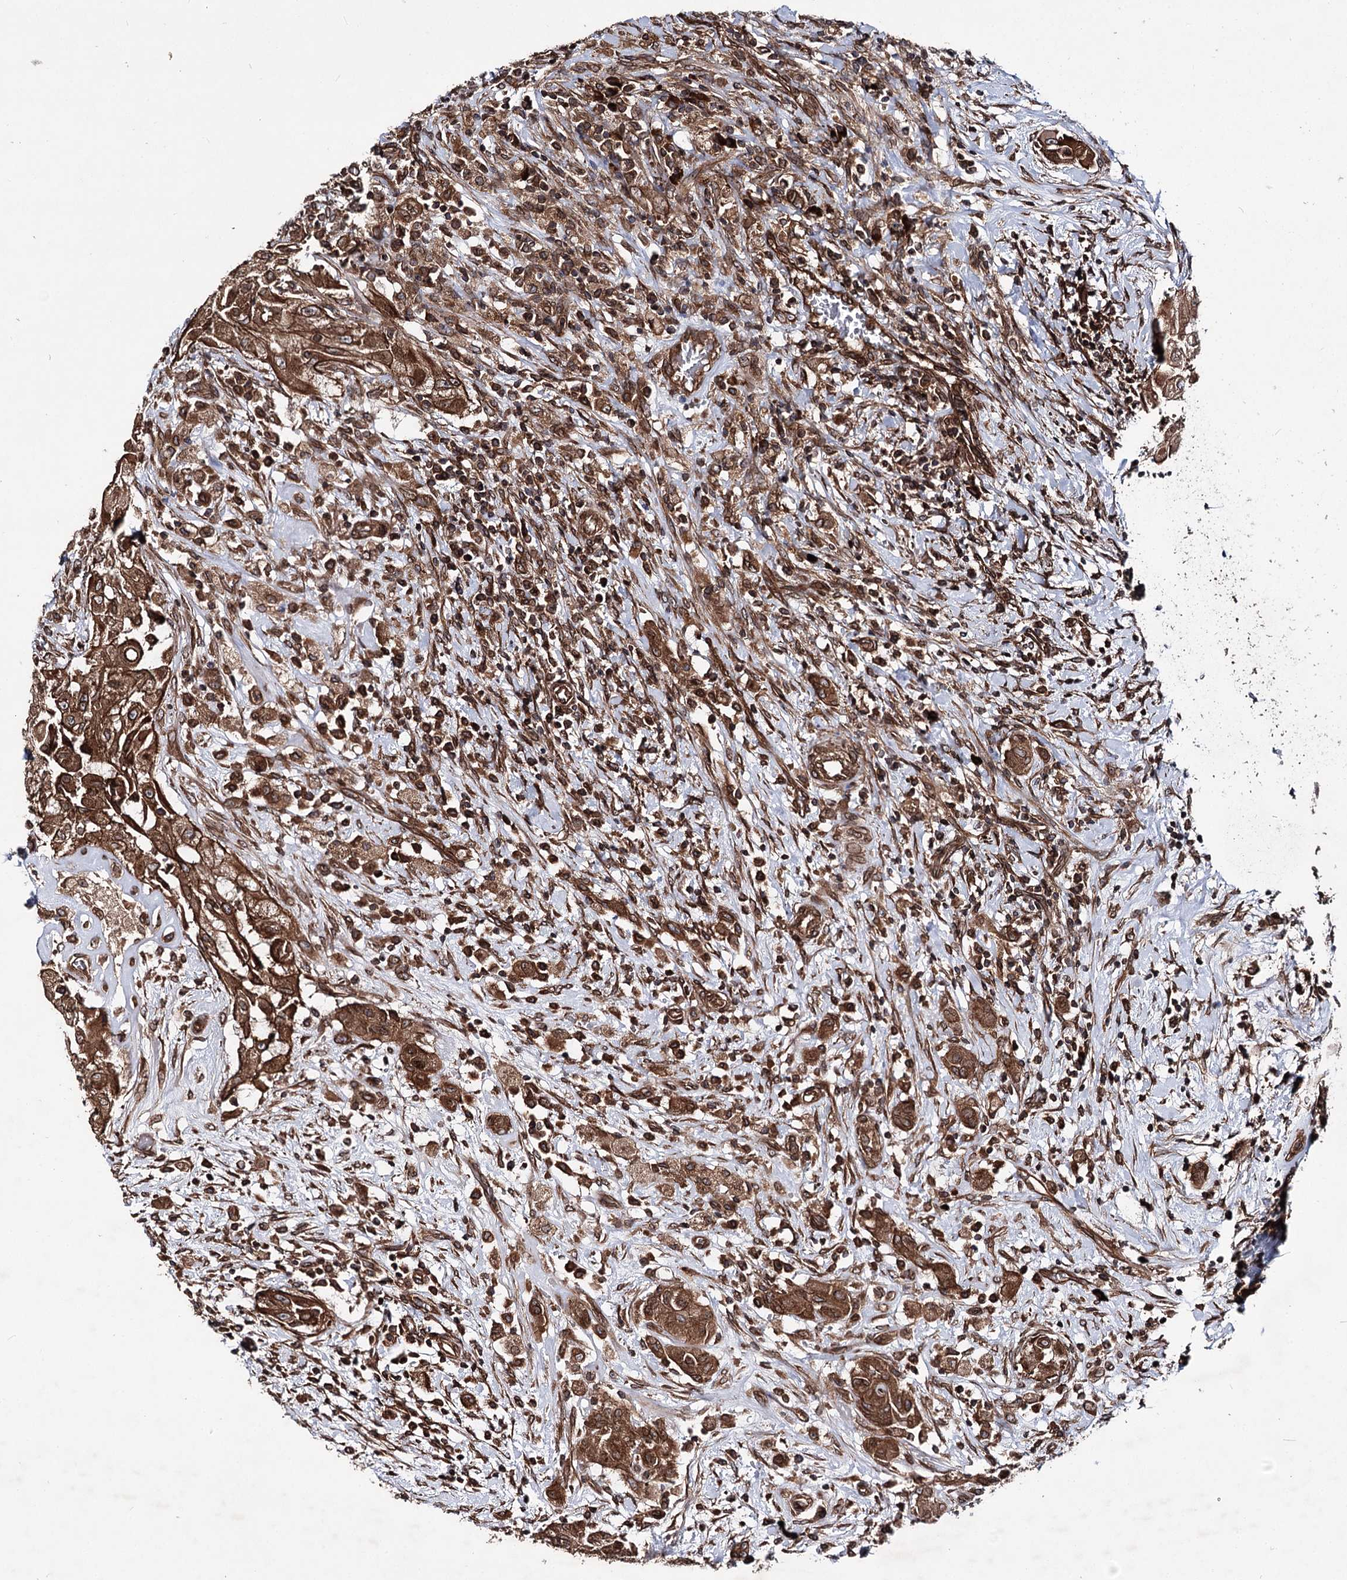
{"staining": {"intensity": "strong", "quantity": ">75%", "location": "cytoplasmic/membranous"}, "tissue": "thyroid cancer", "cell_type": "Tumor cells", "image_type": "cancer", "snomed": [{"axis": "morphology", "description": "Papillary adenocarcinoma, NOS"}, {"axis": "topography", "description": "Thyroid gland"}], "caption": "About >75% of tumor cells in human thyroid cancer show strong cytoplasmic/membranous protein positivity as visualized by brown immunohistochemical staining.", "gene": "FGFR1OP2", "patient": {"sex": "female", "age": 59}}